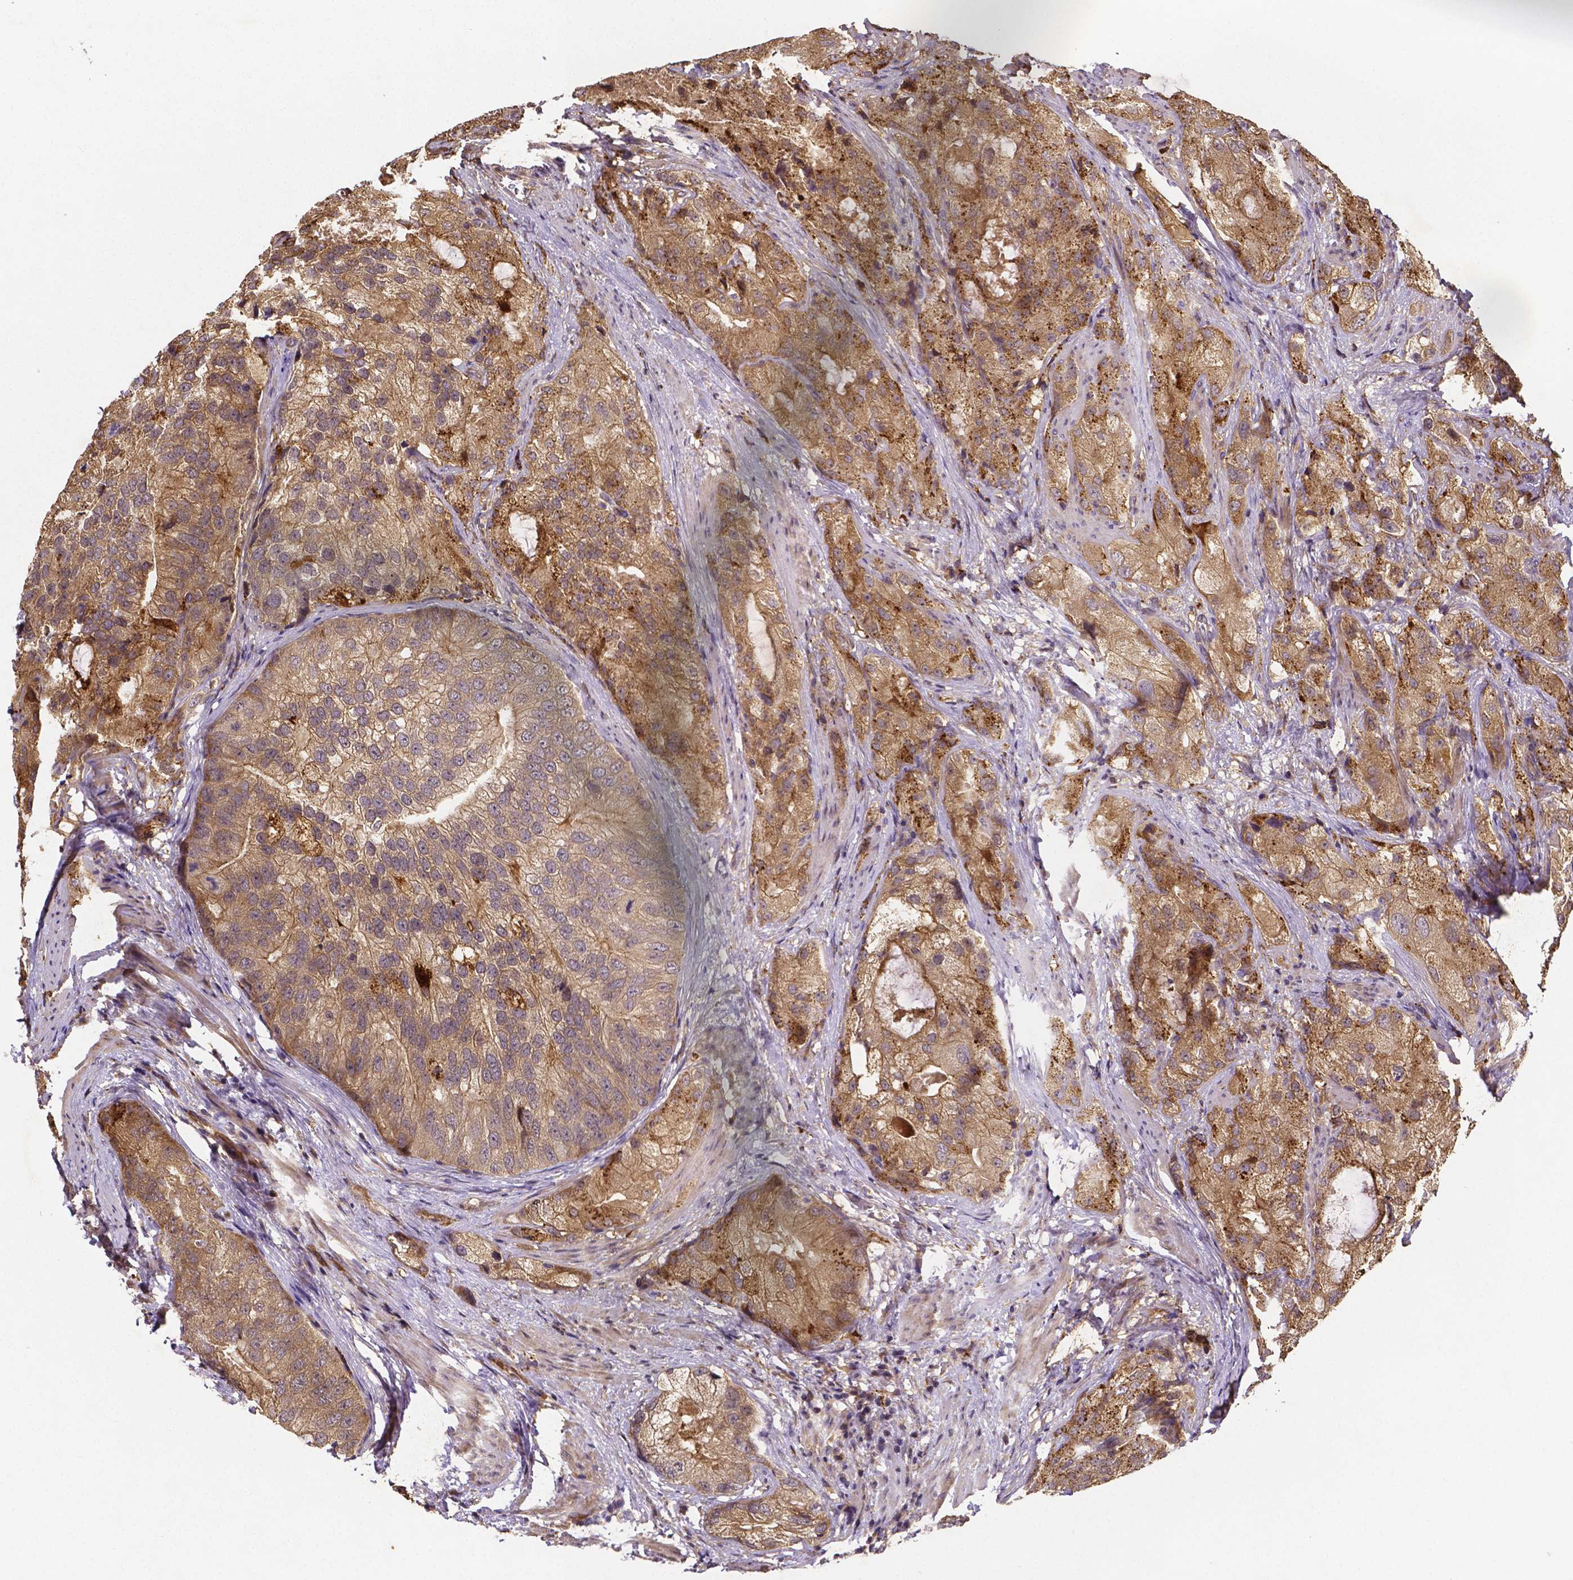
{"staining": {"intensity": "moderate", "quantity": ">75%", "location": "cytoplasmic/membranous"}, "tissue": "prostate cancer", "cell_type": "Tumor cells", "image_type": "cancer", "snomed": [{"axis": "morphology", "description": "Adenocarcinoma, High grade"}, {"axis": "topography", "description": "Prostate"}], "caption": "Tumor cells demonstrate medium levels of moderate cytoplasmic/membranous staining in about >75% of cells in prostate cancer (adenocarcinoma (high-grade)).", "gene": "RNF123", "patient": {"sex": "male", "age": 70}}